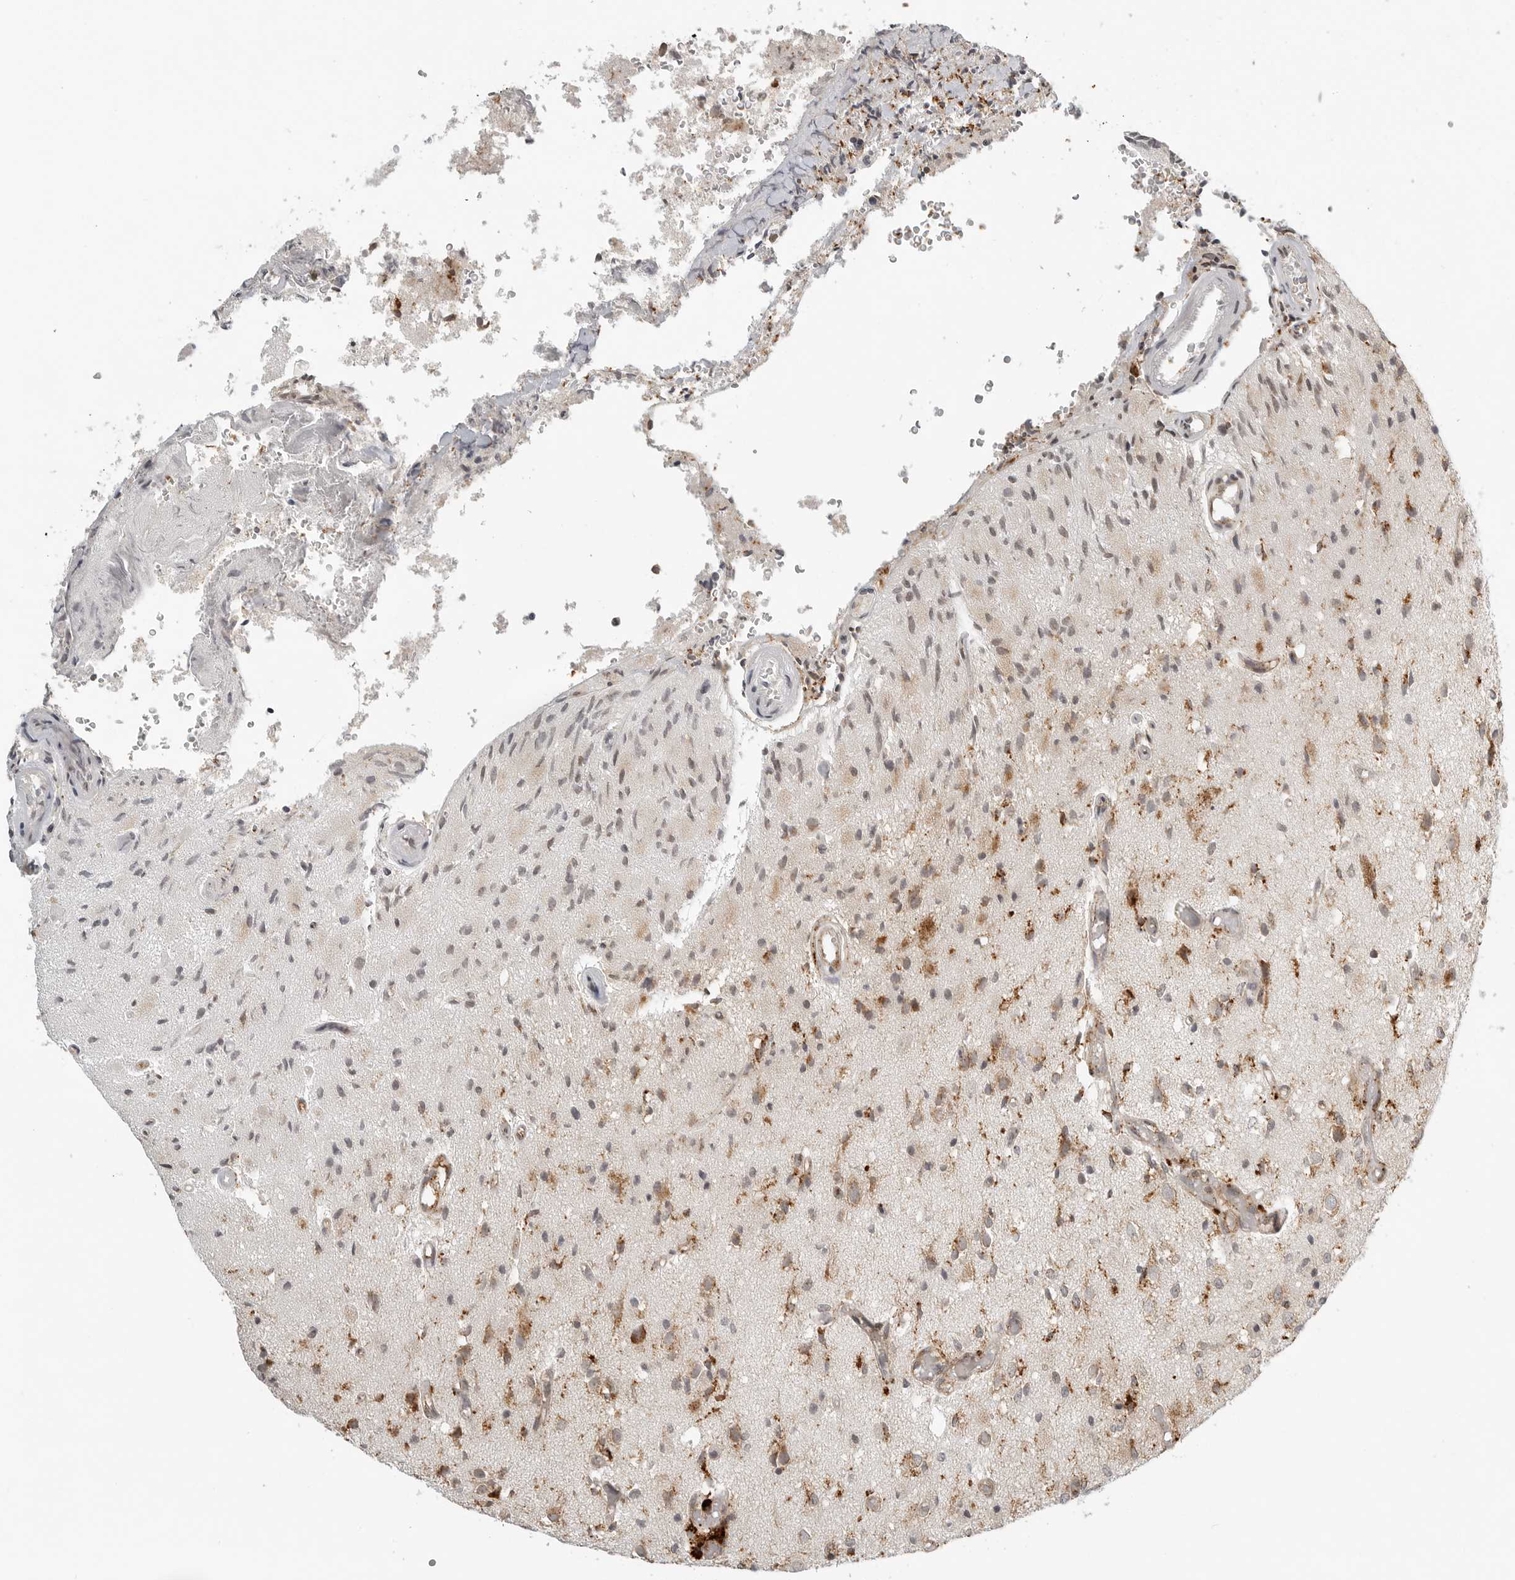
{"staining": {"intensity": "moderate", "quantity": ">75%", "location": "cytoplasmic/membranous"}, "tissue": "glioma", "cell_type": "Tumor cells", "image_type": "cancer", "snomed": [{"axis": "morphology", "description": "Normal tissue, NOS"}, {"axis": "morphology", "description": "Glioma, malignant, High grade"}, {"axis": "topography", "description": "Cerebral cortex"}], "caption": "Immunohistochemical staining of human glioma reveals medium levels of moderate cytoplasmic/membranous expression in approximately >75% of tumor cells.", "gene": "IDUA", "patient": {"sex": "male", "age": 77}}